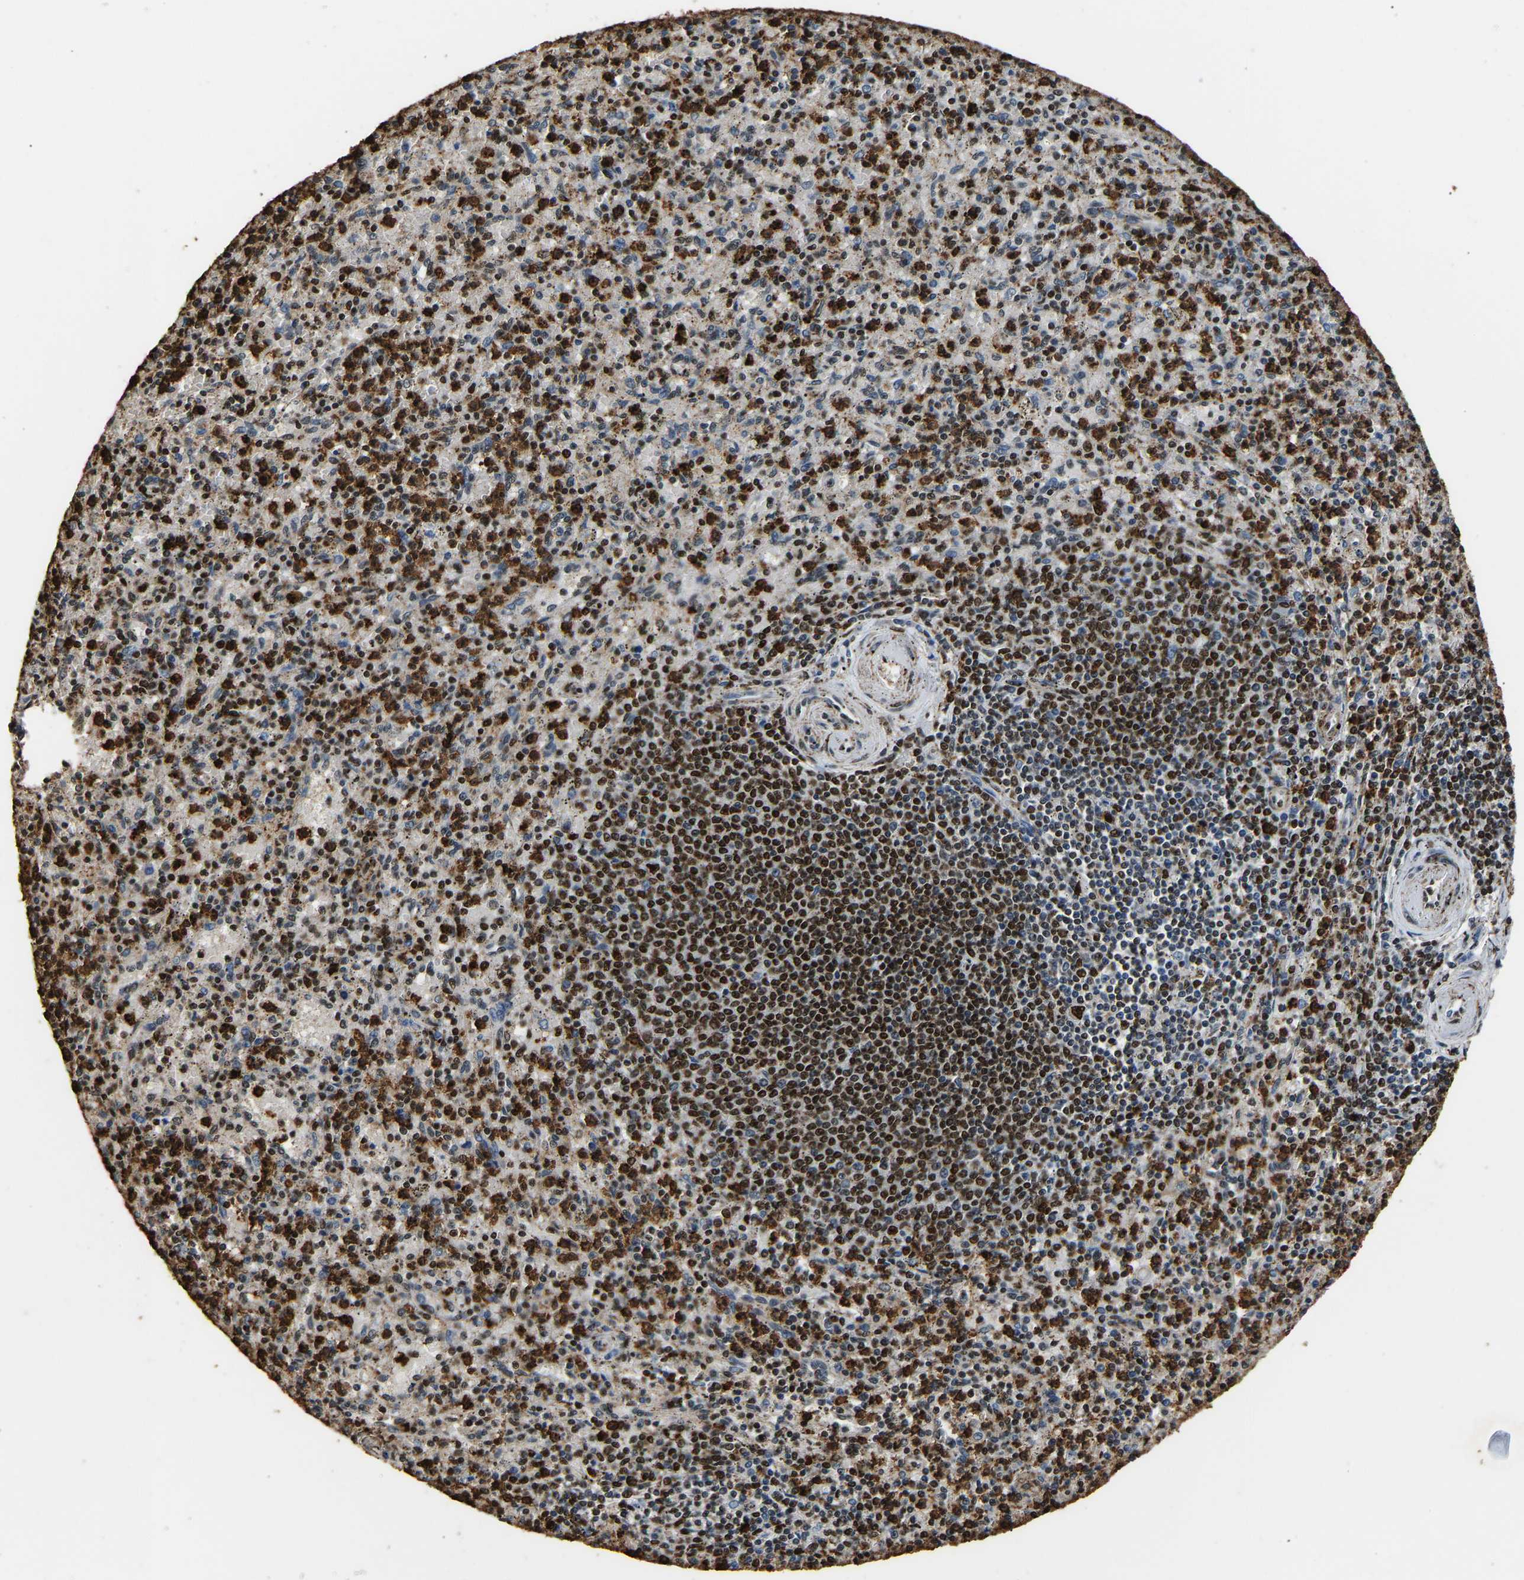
{"staining": {"intensity": "moderate", "quantity": ">75%", "location": "cytoplasmic/membranous,nuclear"}, "tissue": "spleen", "cell_type": "Cells in red pulp", "image_type": "normal", "snomed": [{"axis": "morphology", "description": "Normal tissue, NOS"}, {"axis": "topography", "description": "Spleen"}], "caption": "The photomicrograph displays a brown stain indicating the presence of a protein in the cytoplasmic/membranous,nuclear of cells in red pulp in spleen. The staining is performed using DAB (3,3'-diaminobenzidine) brown chromogen to label protein expression. The nuclei are counter-stained blue using hematoxylin.", "gene": "SAFB", "patient": {"sex": "male", "age": 72}}